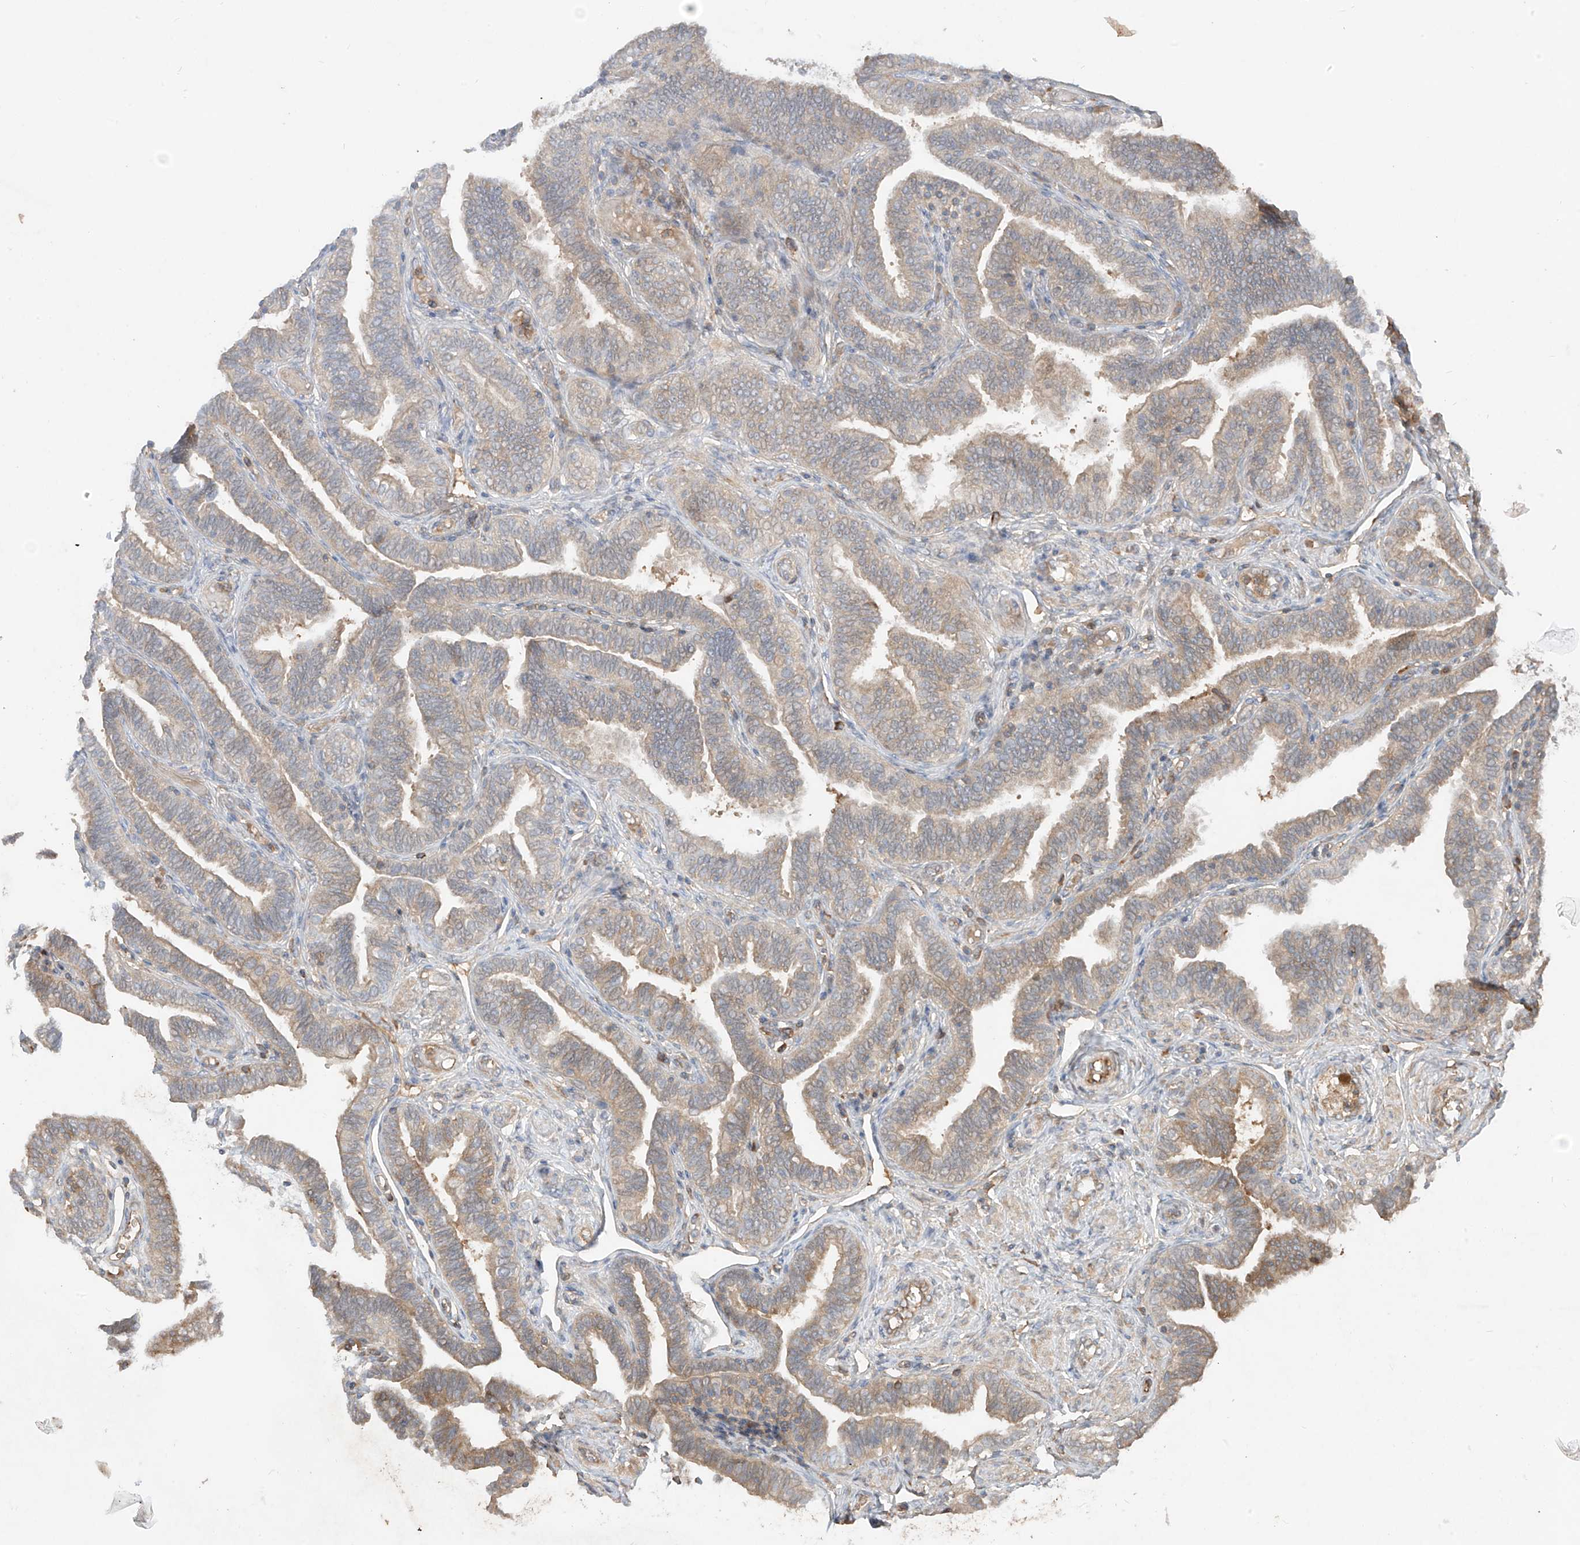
{"staining": {"intensity": "weak", "quantity": "25%-75%", "location": "cytoplasmic/membranous"}, "tissue": "fallopian tube", "cell_type": "Glandular cells", "image_type": "normal", "snomed": [{"axis": "morphology", "description": "Normal tissue, NOS"}, {"axis": "topography", "description": "Fallopian tube"}], "caption": "Protein expression analysis of normal human fallopian tube reveals weak cytoplasmic/membranous positivity in about 25%-75% of glandular cells. (DAB (3,3'-diaminobenzidine) = brown stain, brightfield microscopy at high magnification).", "gene": "CACNA2D4", "patient": {"sex": "female", "age": 39}}